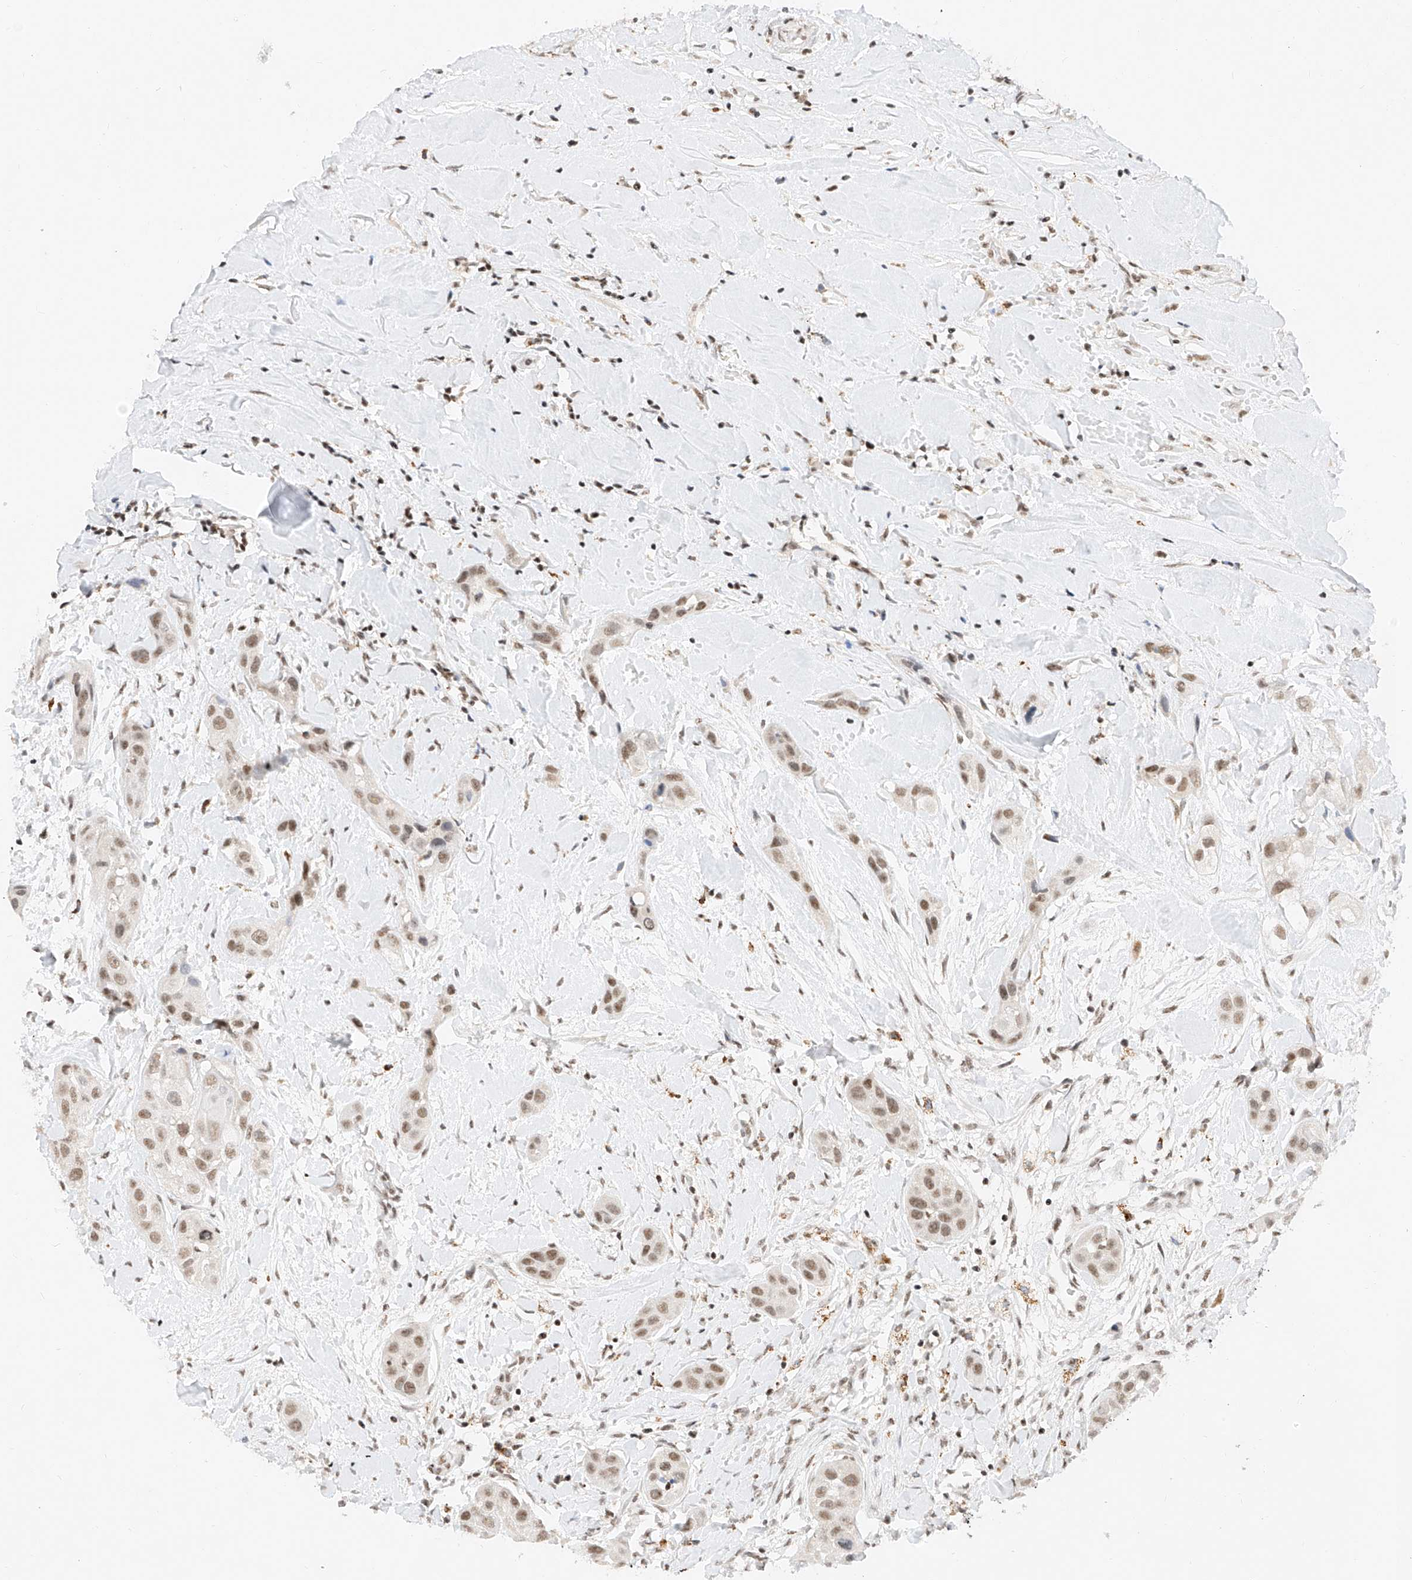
{"staining": {"intensity": "moderate", "quantity": ">75%", "location": "nuclear"}, "tissue": "head and neck cancer", "cell_type": "Tumor cells", "image_type": "cancer", "snomed": [{"axis": "morphology", "description": "Normal tissue, NOS"}, {"axis": "morphology", "description": "Squamous cell carcinoma, NOS"}, {"axis": "topography", "description": "Skeletal muscle"}, {"axis": "topography", "description": "Head-Neck"}], "caption": "Head and neck cancer stained for a protein displays moderate nuclear positivity in tumor cells. The staining is performed using DAB brown chromogen to label protein expression. The nuclei are counter-stained blue using hematoxylin.", "gene": "NRF1", "patient": {"sex": "male", "age": 51}}